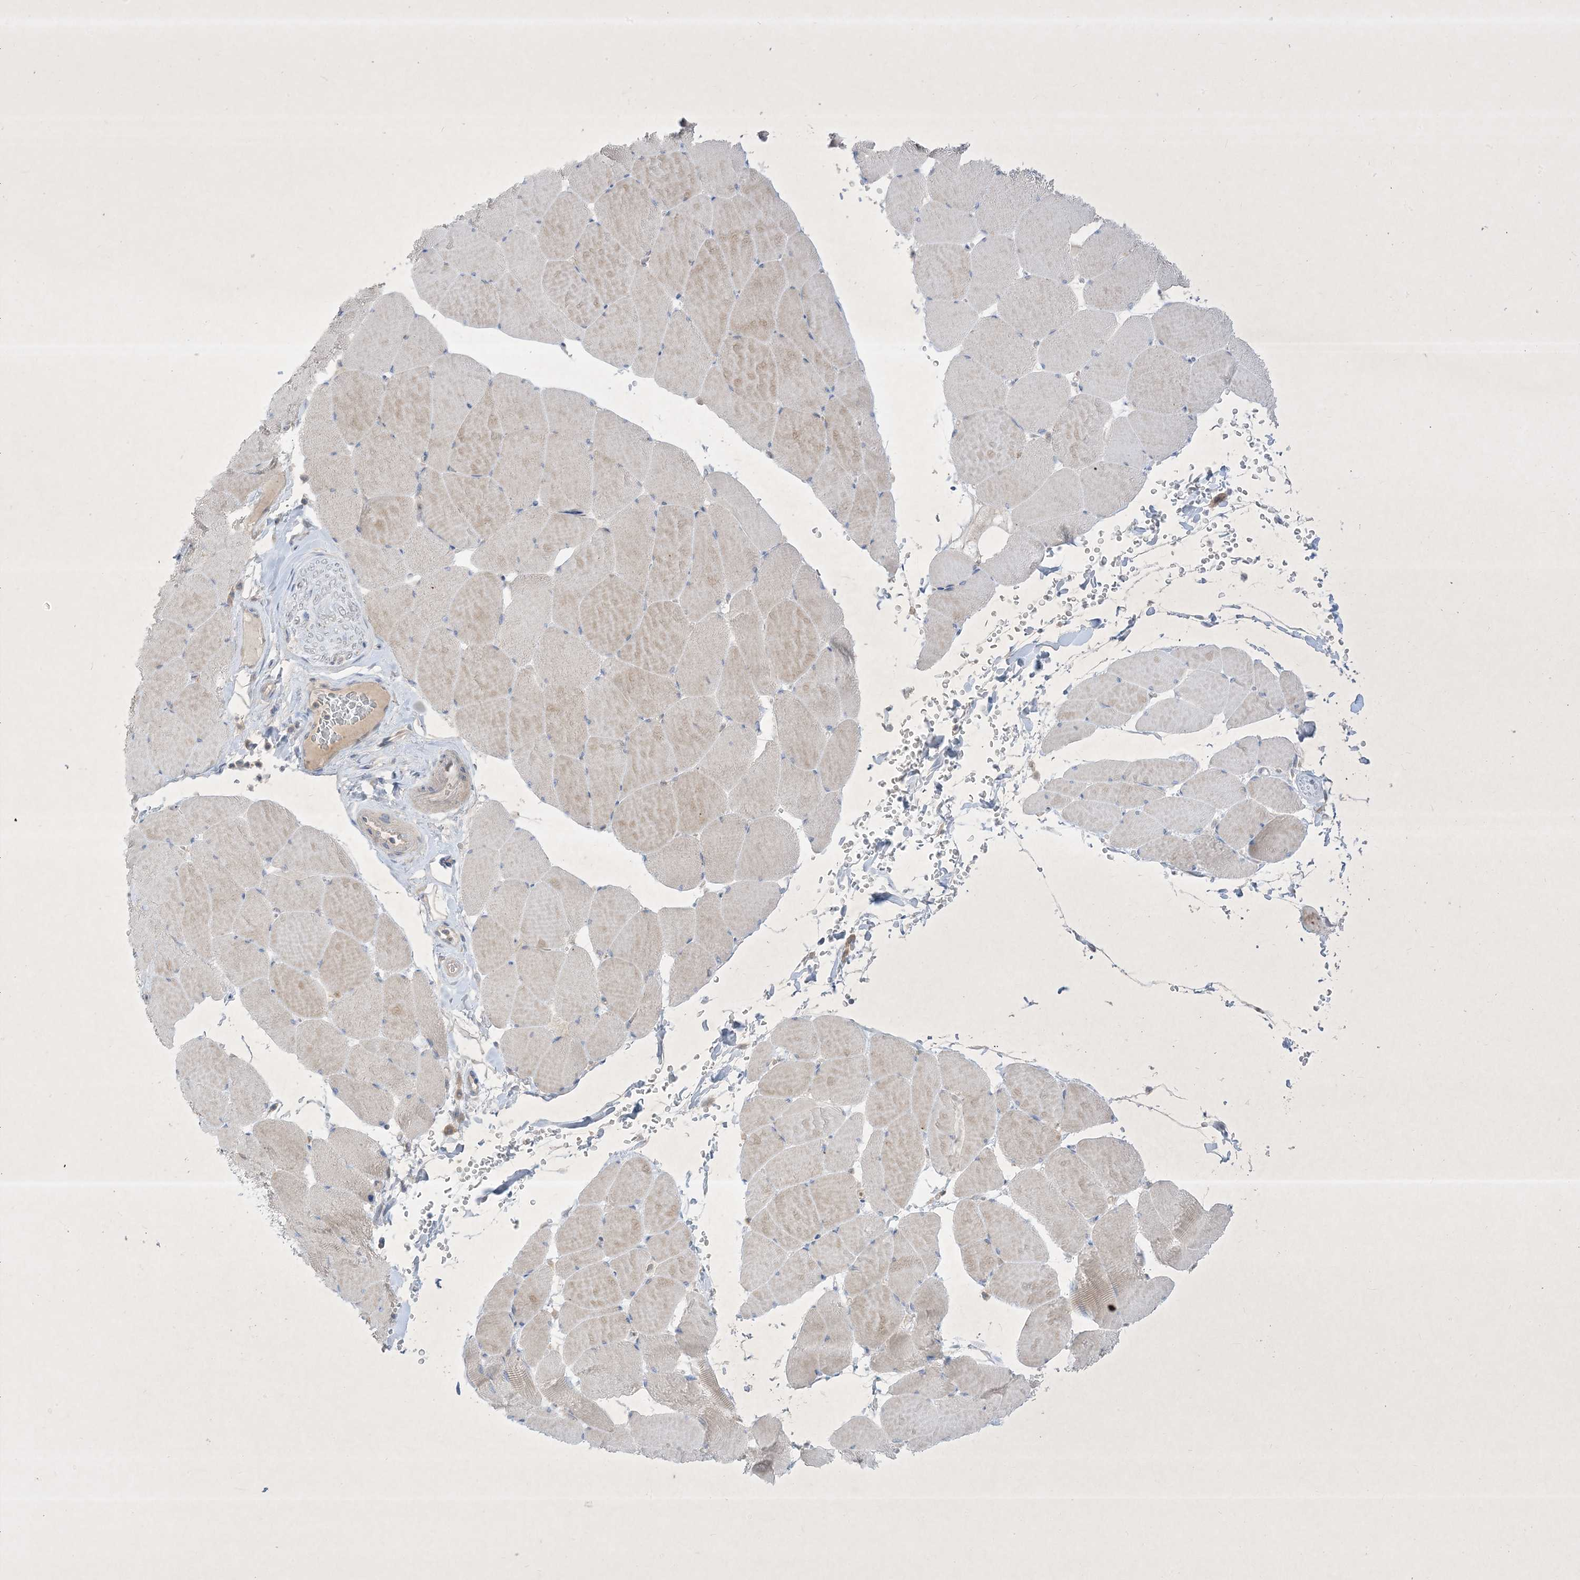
{"staining": {"intensity": "weak", "quantity": "<25%", "location": "cytoplasmic/membranous"}, "tissue": "skeletal muscle", "cell_type": "Myocytes", "image_type": "normal", "snomed": [{"axis": "morphology", "description": "Normal tissue, NOS"}, {"axis": "topography", "description": "Skeletal muscle"}, {"axis": "topography", "description": "Head-Neck"}], "caption": "DAB (3,3'-diaminobenzidine) immunohistochemical staining of benign skeletal muscle demonstrates no significant expression in myocytes.", "gene": "PLEKHA3", "patient": {"sex": "male", "age": 66}}